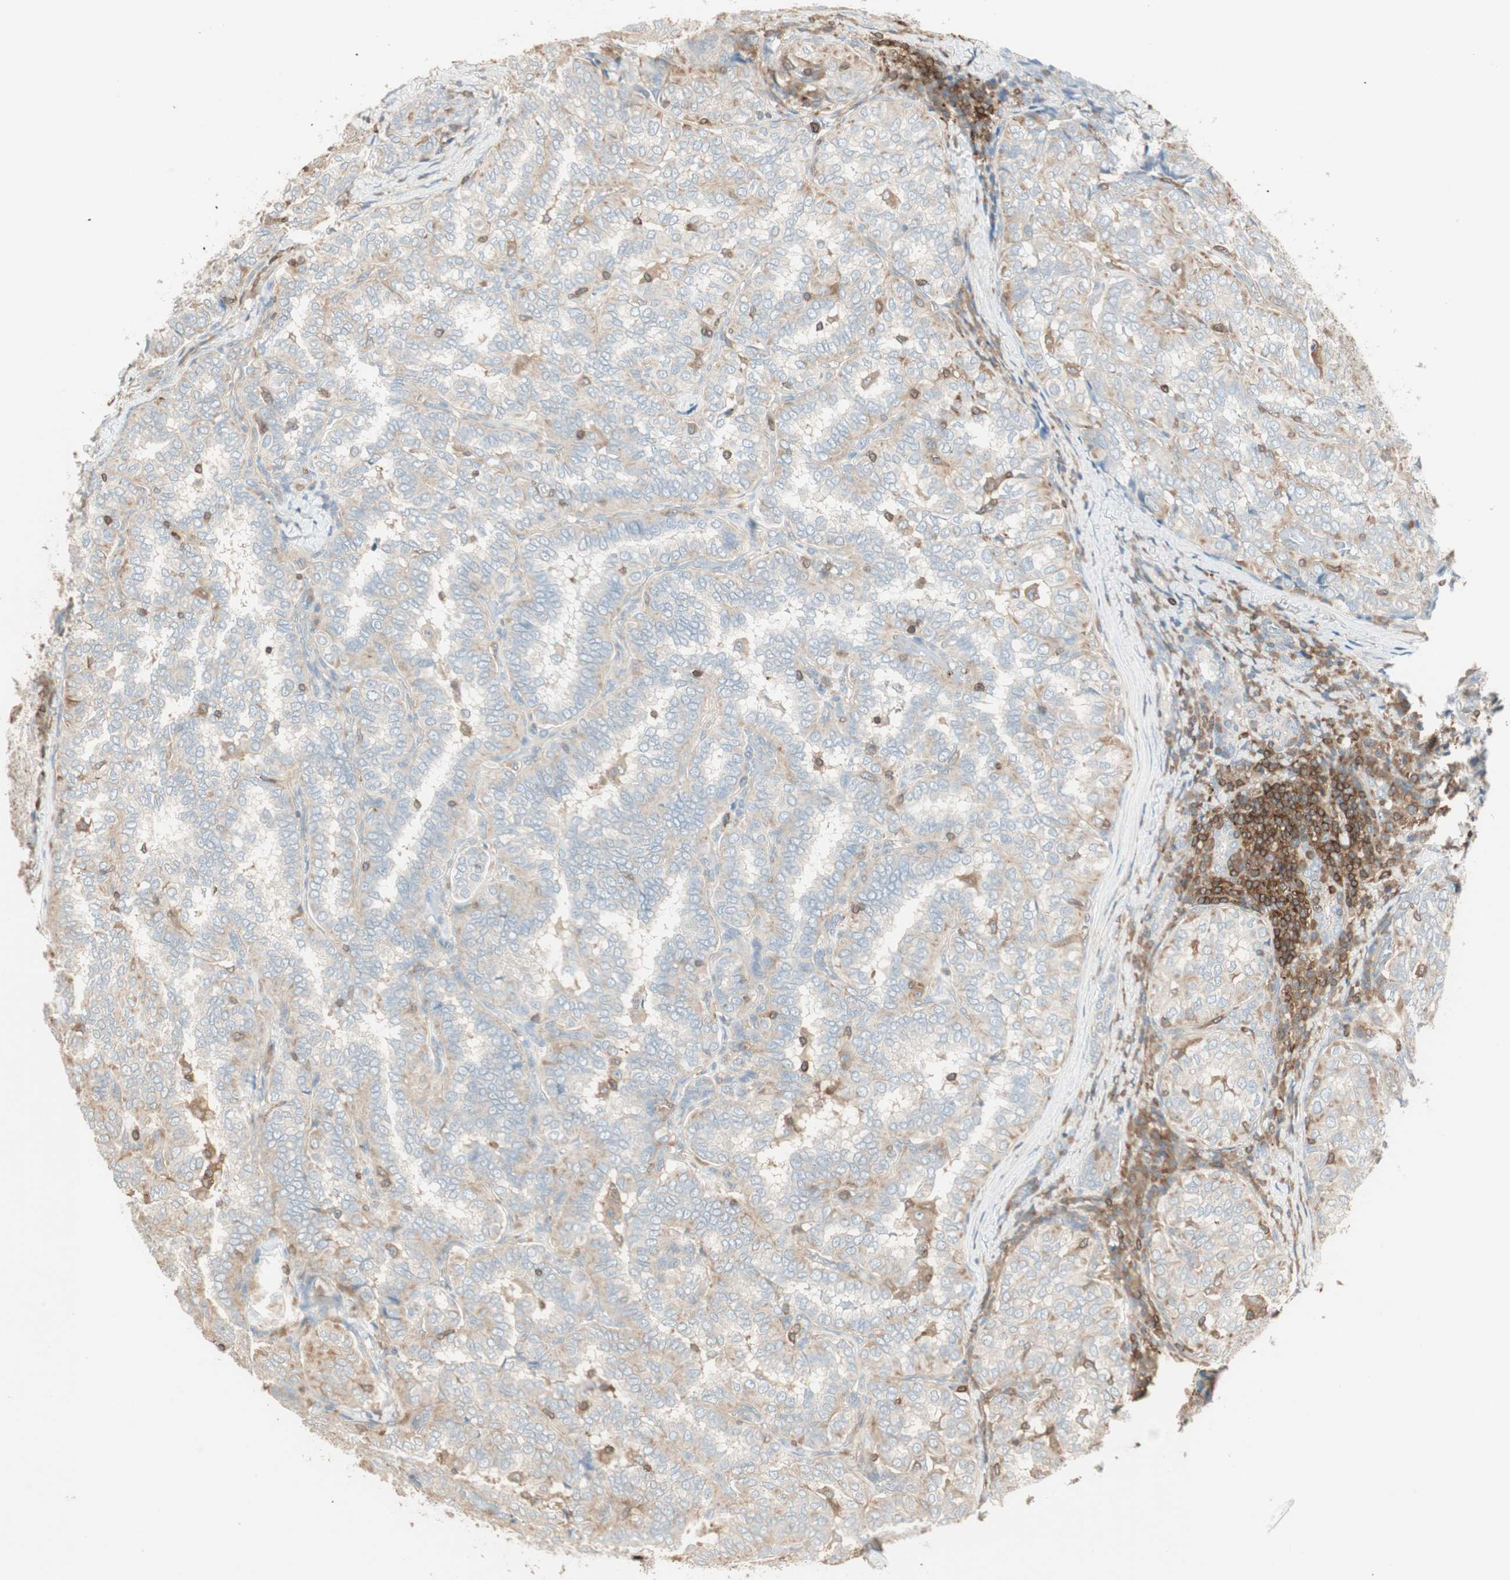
{"staining": {"intensity": "weak", "quantity": "25%-75%", "location": "cytoplasmic/membranous"}, "tissue": "thyroid cancer", "cell_type": "Tumor cells", "image_type": "cancer", "snomed": [{"axis": "morphology", "description": "Normal tissue, NOS"}, {"axis": "morphology", "description": "Papillary adenocarcinoma, NOS"}, {"axis": "topography", "description": "Thyroid gland"}], "caption": "A high-resolution histopathology image shows immunohistochemistry (IHC) staining of thyroid papillary adenocarcinoma, which shows weak cytoplasmic/membranous positivity in about 25%-75% of tumor cells.", "gene": "CRLF3", "patient": {"sex": "female", "age": 30}}